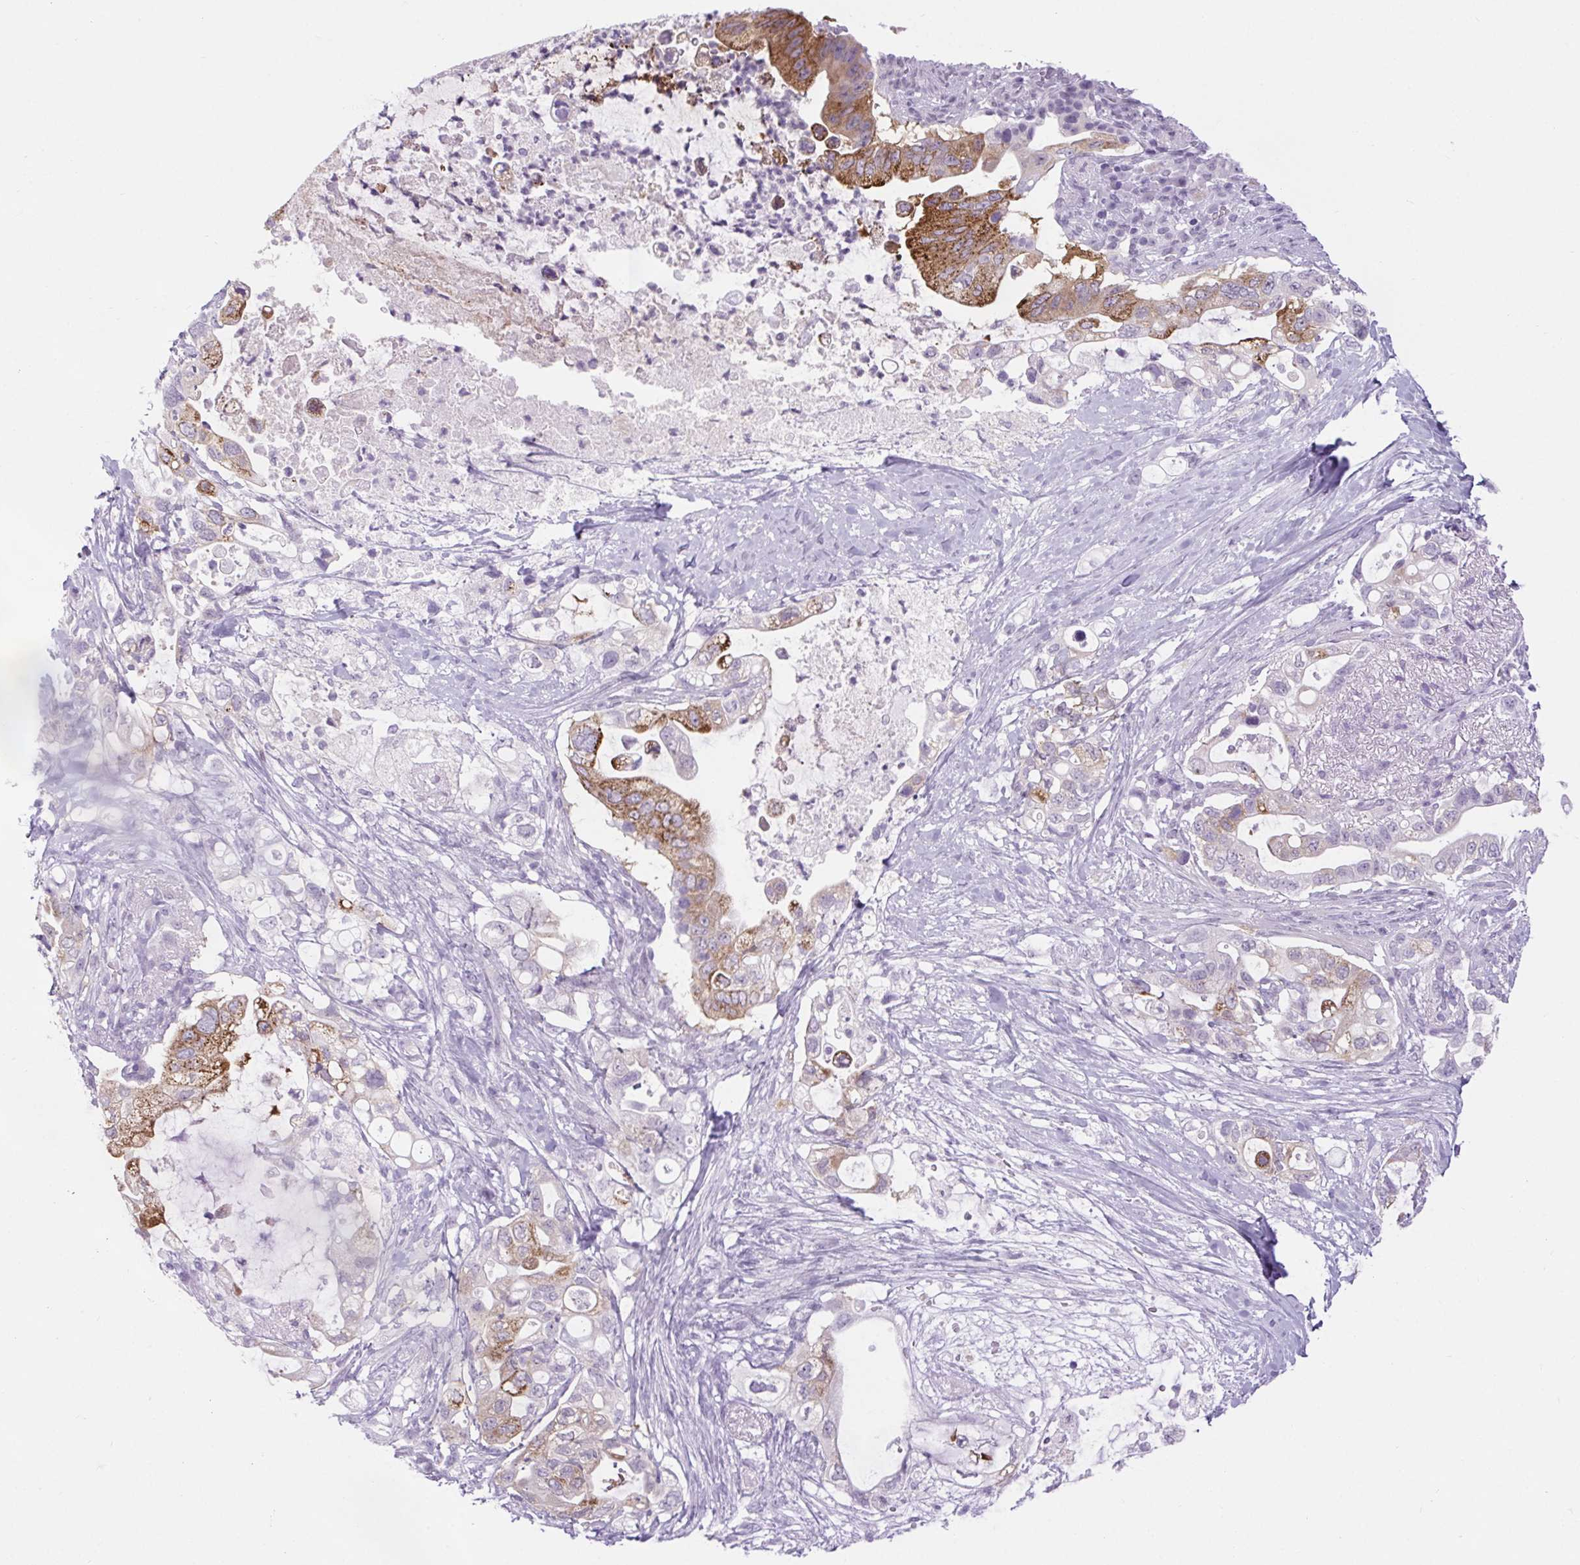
{"staining": {"intensity": "moderate", "quantity": "25%-75%", "location": "cytoplasmic/membranous"}, "tissue": "pancreatic cancer", "cell_type": "Tumor cells", "image_type": "cancer", "snomed": [{"axis": "morphology", "description": "Adenocarcinoma, NOS"}, {"axis": "topography", "description": "Pancreas"}], "caption": "A photomicrograph showing moderate cytoplasmic/membranous staining in approximately 25%-75% of tumor cells in adenocarcinoma (pancreatic), as visualized by brown immunohistochemical staining.", "gene": "BCAS1", "patient": {"sex": "female", "age": 72}}